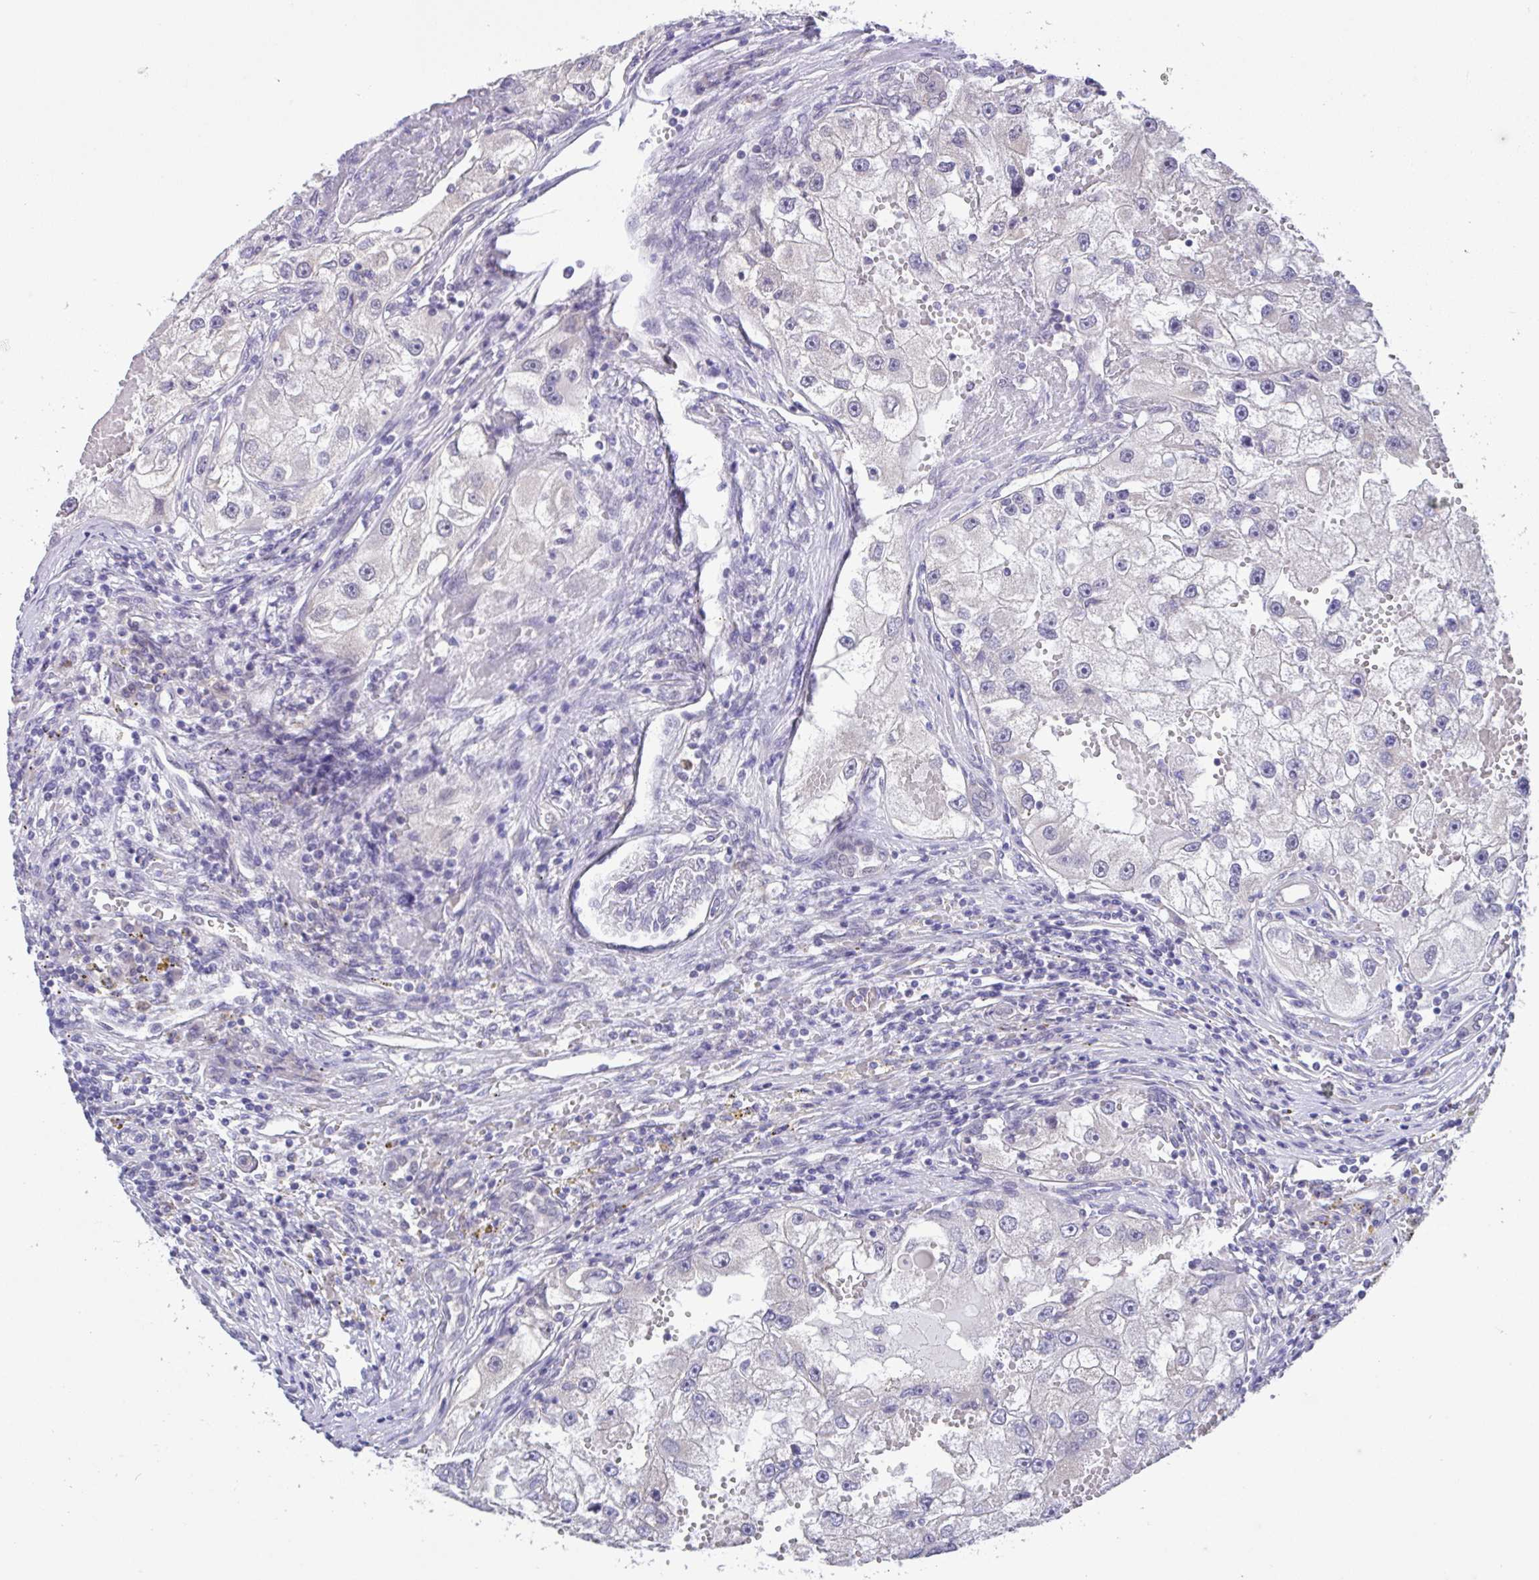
{"staining": {"intensity": "negative", "quantity": "none", "location": "none"}, "tissue": "renal cancer", "cell_type": "Tumor cells", "image_type": "cancer", "snomed": [{"axis": "morphology", "description": "Adenocarcinoma, NOS"}, {"axis": "topography", "description": "Kidney"}], "caption": "Tumor cells show no significant protein expression in renal cancer. (Stains: DAB immunohistochemistry (IHC) with hematoxylin counter stain, Microscopy: brightfield microscopy at high magnification).", "gene": "PYCR2", "patient": {"sex": "male", "age": 63}}